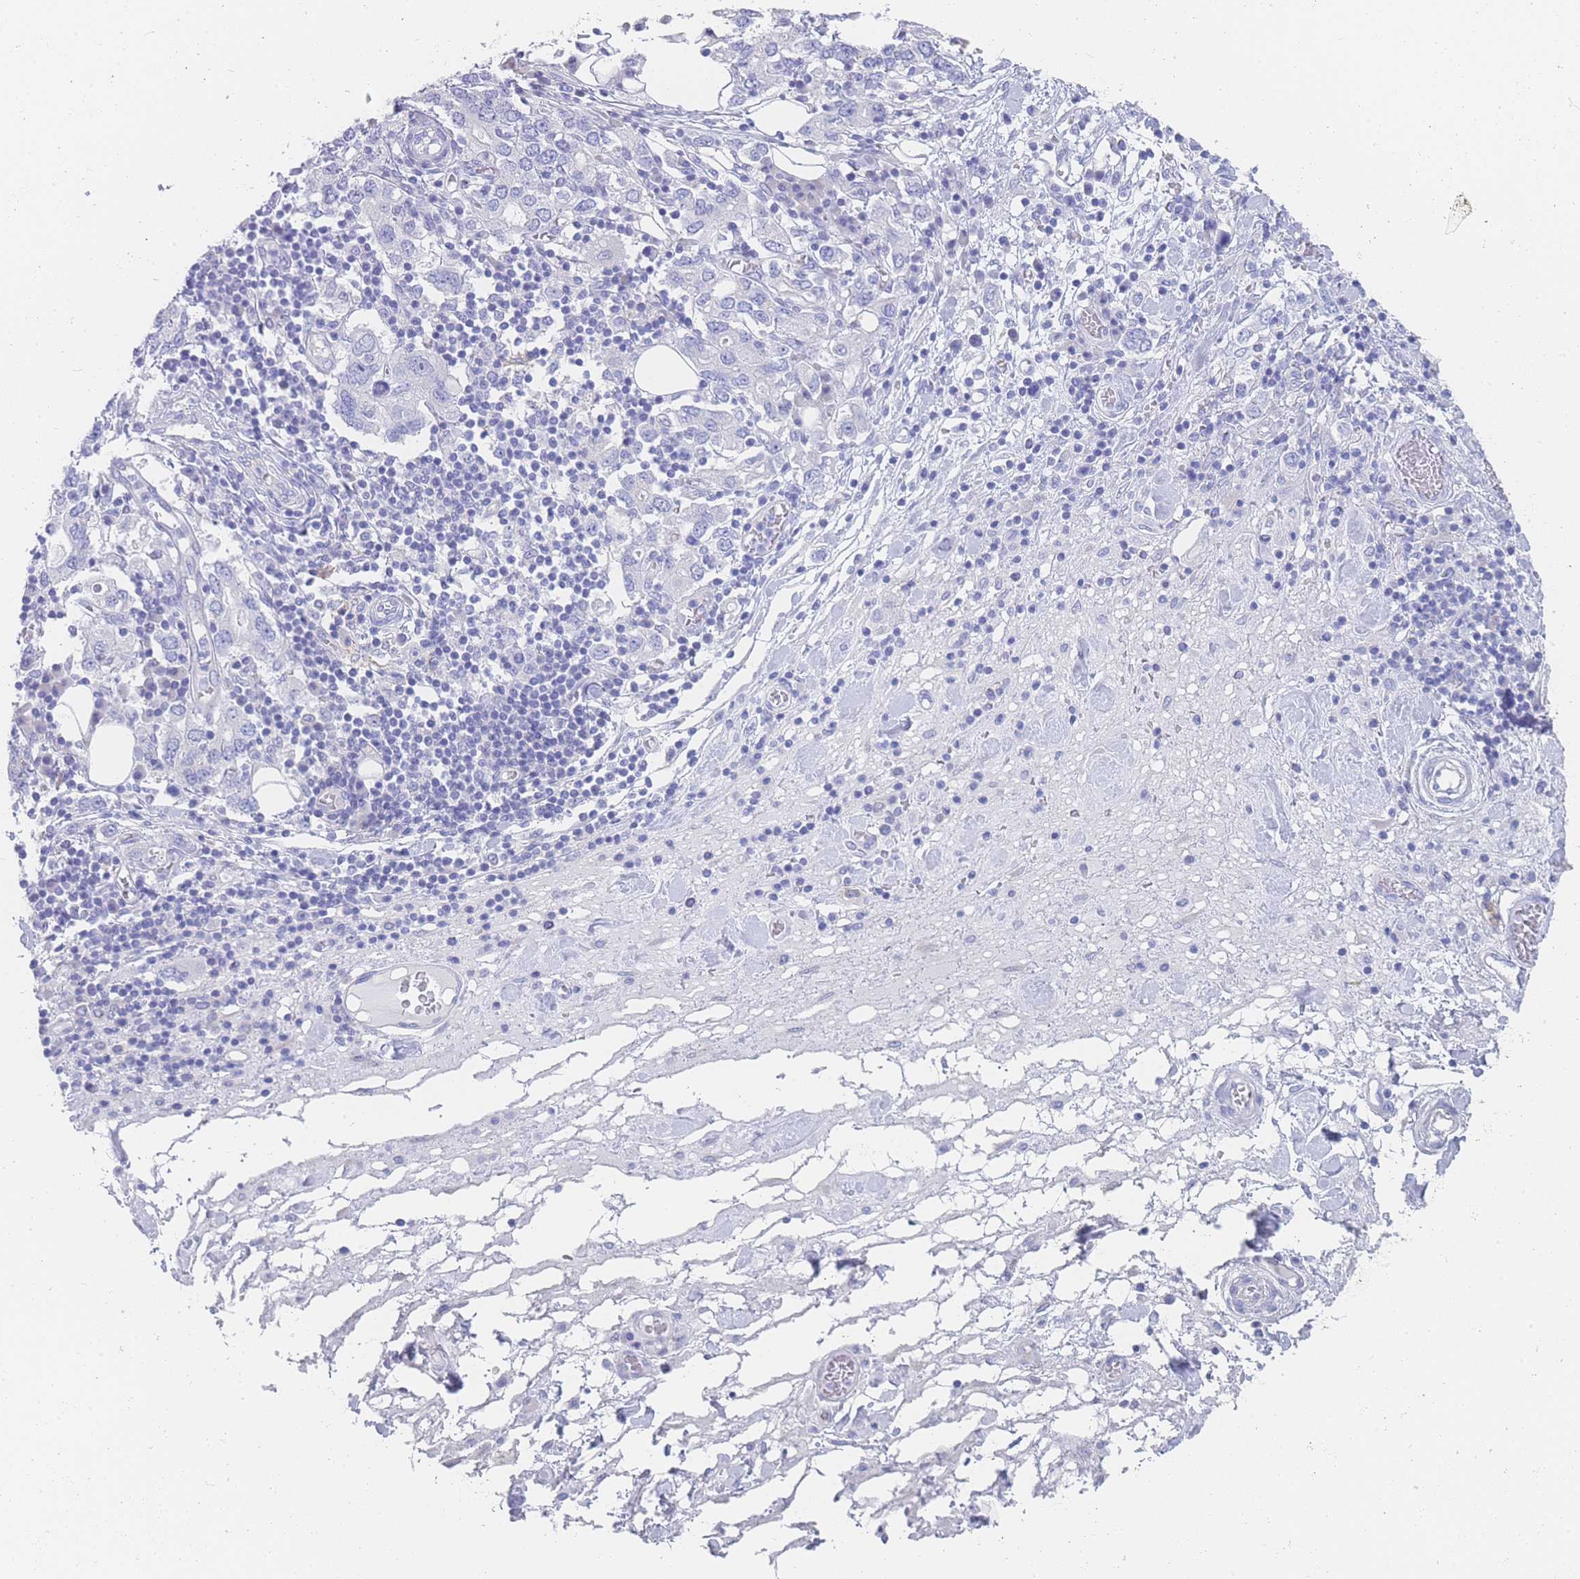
{"staining": {"intensity": "negative", "quantity": "none", "location": "none"}, "tissue": "stomach cancer", "cell_type": "Tumor cells", "image_type": "cancer", "snomed": [{"axis": "morphology", "description": "Adenocarcinoma, NOS"}, {"axis": "topography", "description": "Stomach, upper"}, {"axis": "topography", "description": "Stomach"}], "caption": "Stomach cancer (adenocarcinoma) stained for a protein using IHC shows no expression tumor cells.", "gene": "LZTFL1", "patient": {"sex": "male", "age": 62}}